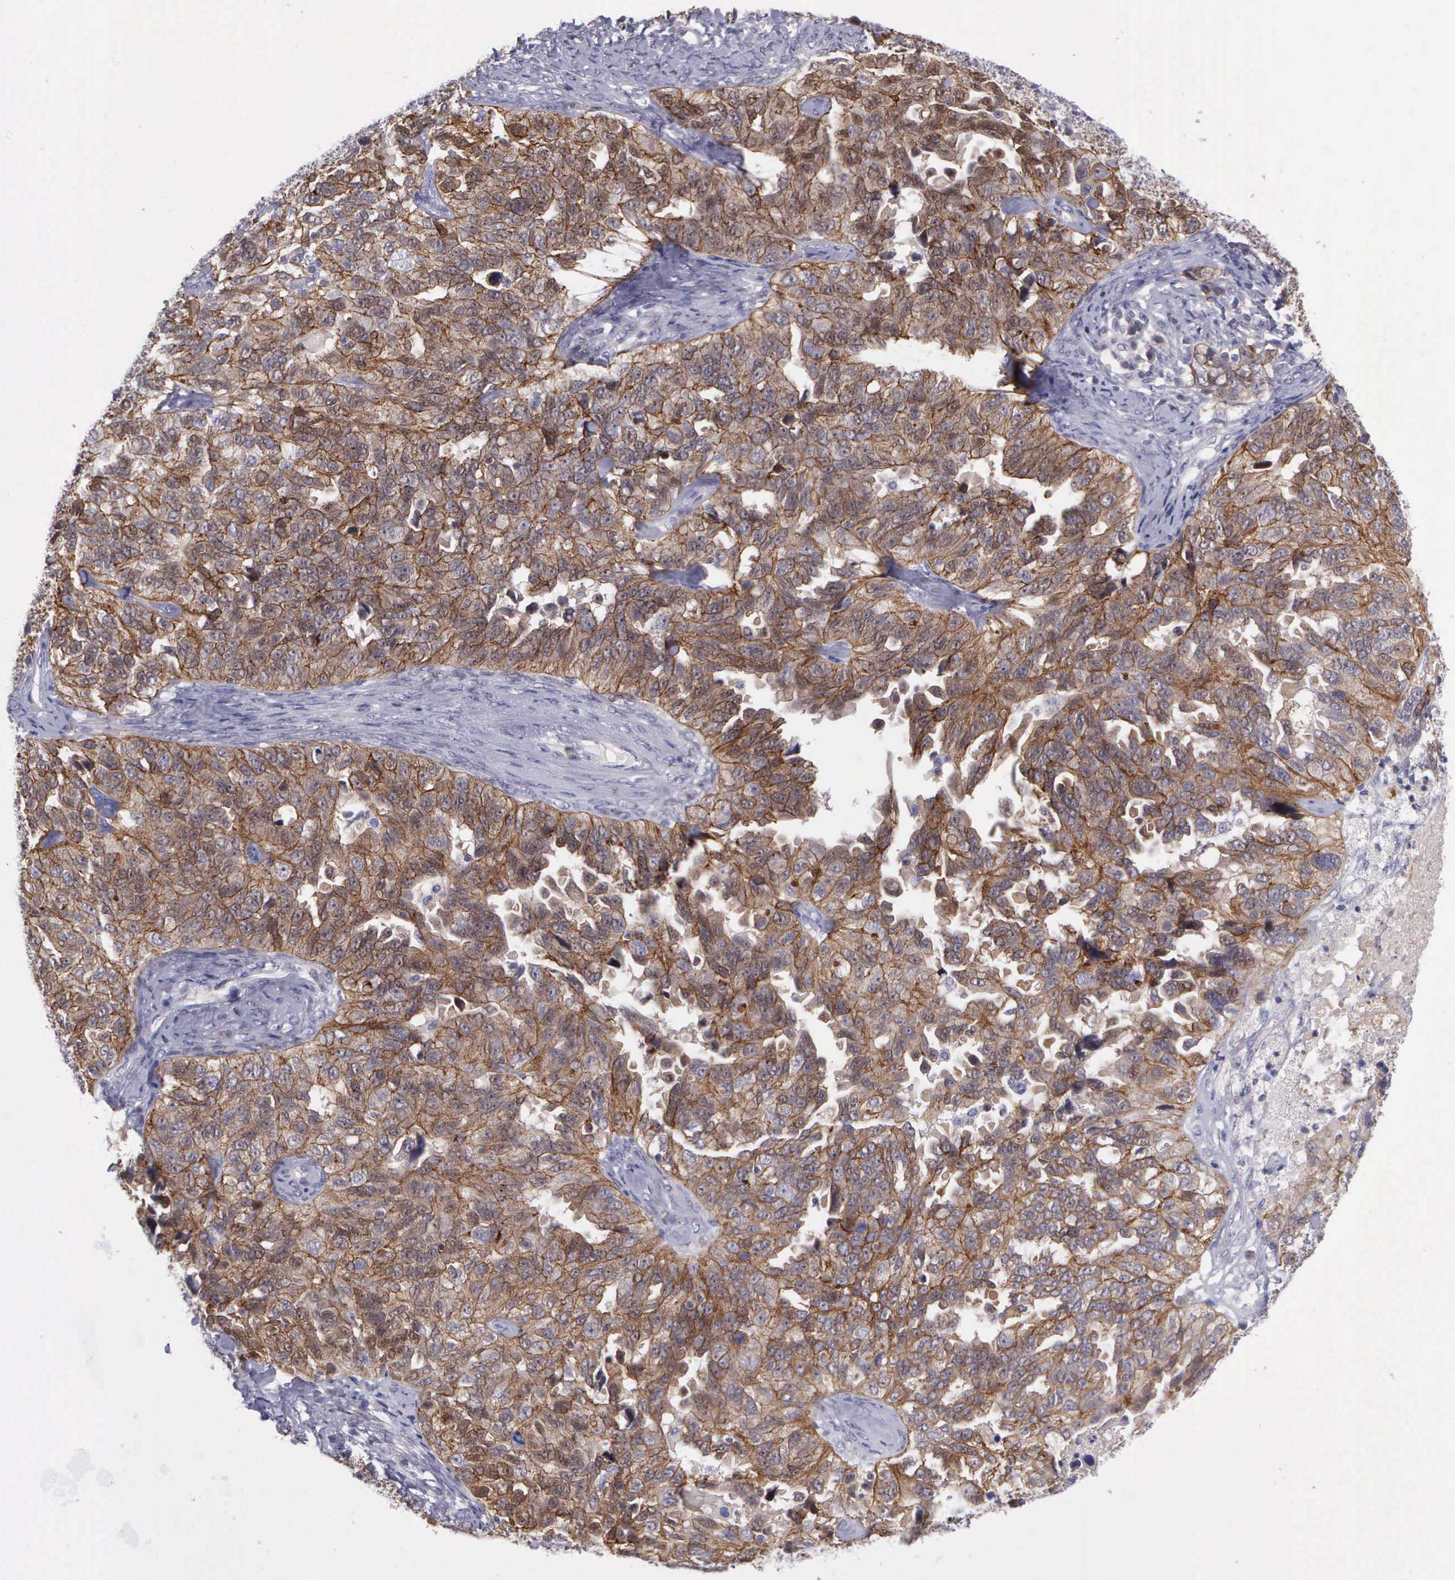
{"staining": {"intensity": "moderate", "quantity": ">75%", "location": "cytoplasmic/membranous"}, "tissue": "ovarian cancer", "cell_type": "Tumor cells", "image_type": "cancer", "snomed": [{"axis": "morphology", "description": "Cystadenocarcinoma, serous, NOS"}, {"axis": "topography", "description": "Ovary"}], "caption": "Protein analysis of ovarian cancer tissue reveals moderate cytoplasmic/membranous expression in approximately >75% of tumor cells. The protein of interest is stained brown, and the nuclei are stained in blue (DAB IHC with brightfield microscopy, high magnification).", "gene": "MICAL3", "patient": {"sex": "female", "age": 82}}